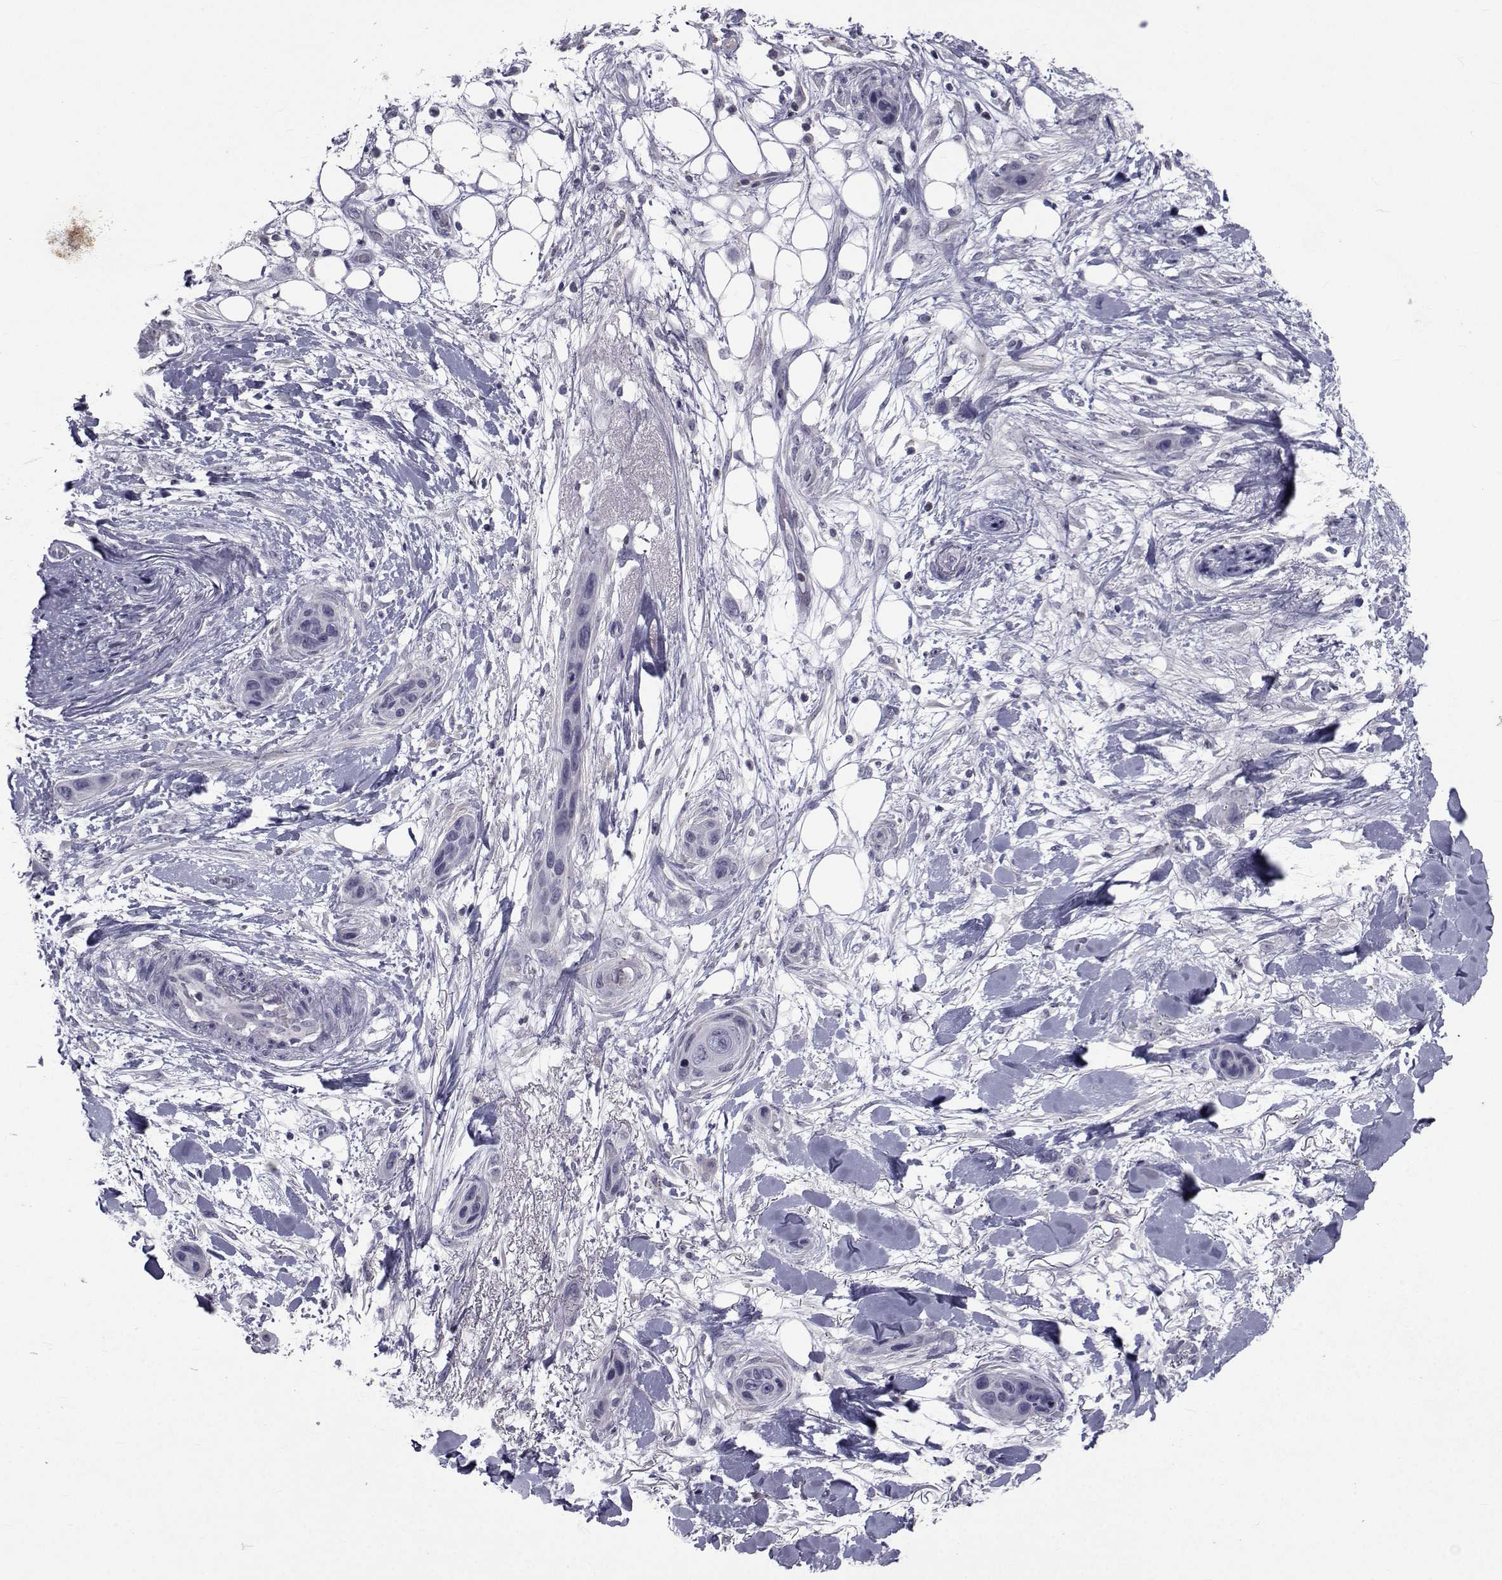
{"staining": {"intensity": "negative", "quantity": "none", "location": "none"}, "tissue": "skin cancer", "cell_type": "Tumor cells", "image_type": "cancer", "snomed": [{"axis": "morphology", "description": "Squamous cell carcinoma, NOS"}, {"axis": "topography", "description": "Skin"}], "caption": "DAB immunohistochemical staining of human skin squamous cell carcinoma shows no significant expression in tumor cells. (Immunohistochemistry (ihc), brightfield microscopy, high magnification).", "gene": "PAX2", "patient": {"sex": "male", "age": 79}}